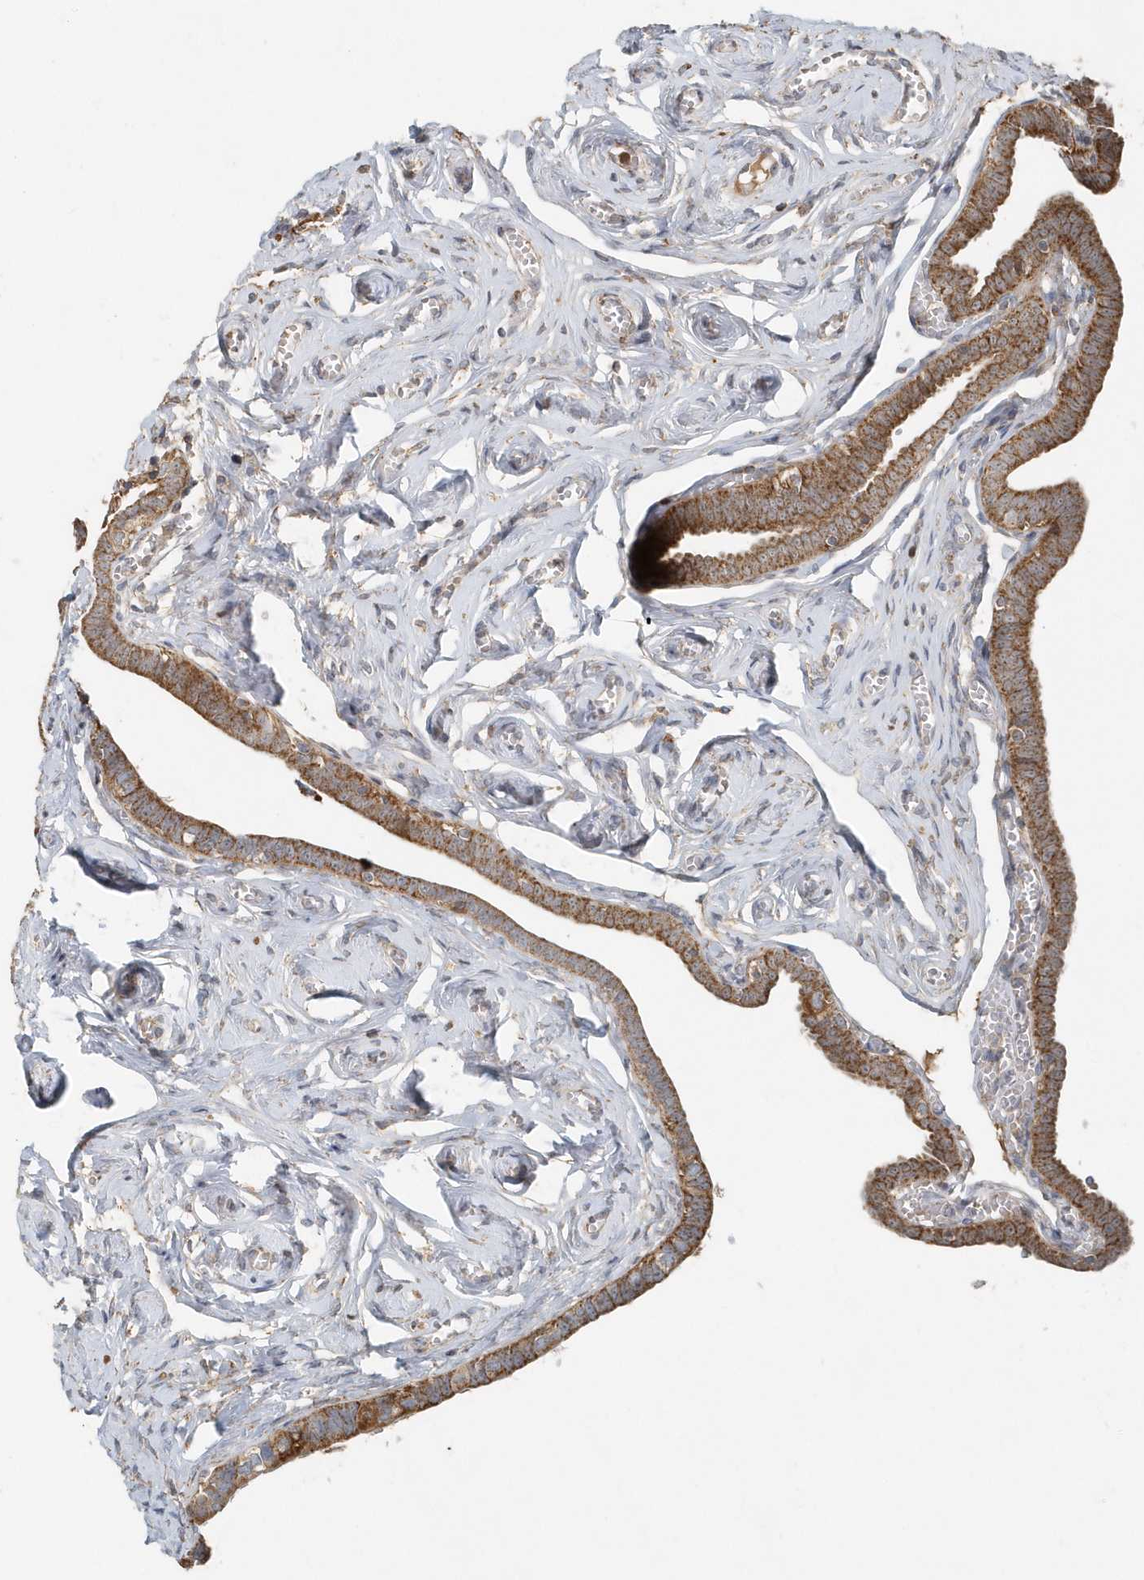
{"staining": {"intensity": "moderate", "quantity": ">75%", "location": "cytoplasmic/membranous"}, "tissue": "fallopian tube", "cell_type": "Glandular cells", "image_type": "normal", "snomed": [{"axis": "morphology", "description": "Normal tissue, NOS"}, {"axis": "topography", "description": "Fallopian tube"}], "caption": "Glandular cells show medium levels of moderate cytoplasmic/membranous expression in approximately >75% of cells in unremarkable human fallopian tube.", "gene": "MMUT", "patient": {"sex": "female", "age": 71}}